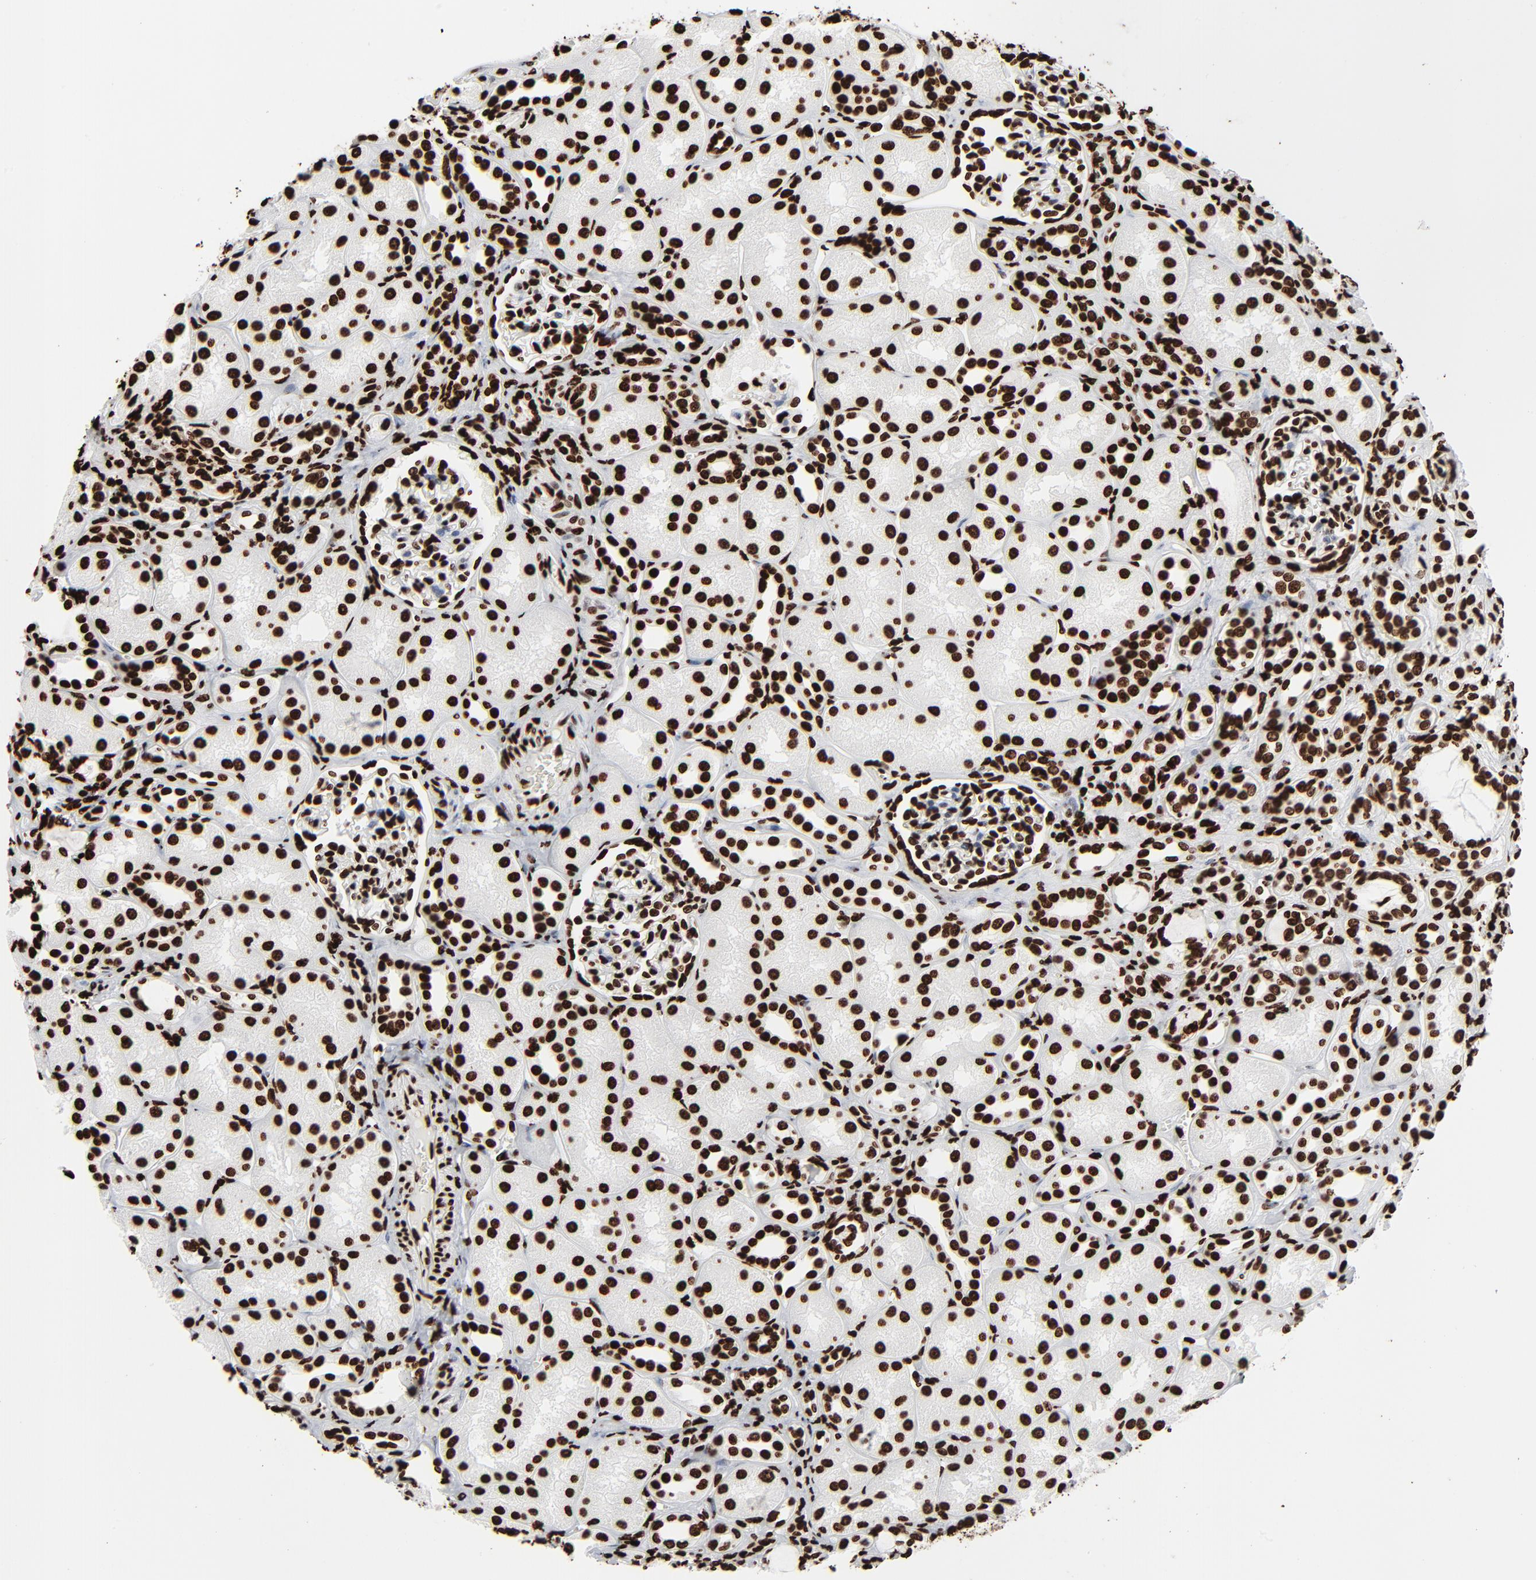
{"staining": {"intensity": "strong", "quantity": ">75%", "location": "nuclear"}, "tissue": "kidney", "cell_type": "Cells in glomeruli", "image_type": "normal", "snomed": [{"axis": "morphology", "description": "Normal tissue, NOS"}, {"axis": "topography", "description": "Kidney"}], "caption": "A brown stain shows strong nuclear positivity of a protein in cells in glomeruli of unremarkable kidney.", "gene": "H3", "patient": {"sex": "male", "age": 7}}